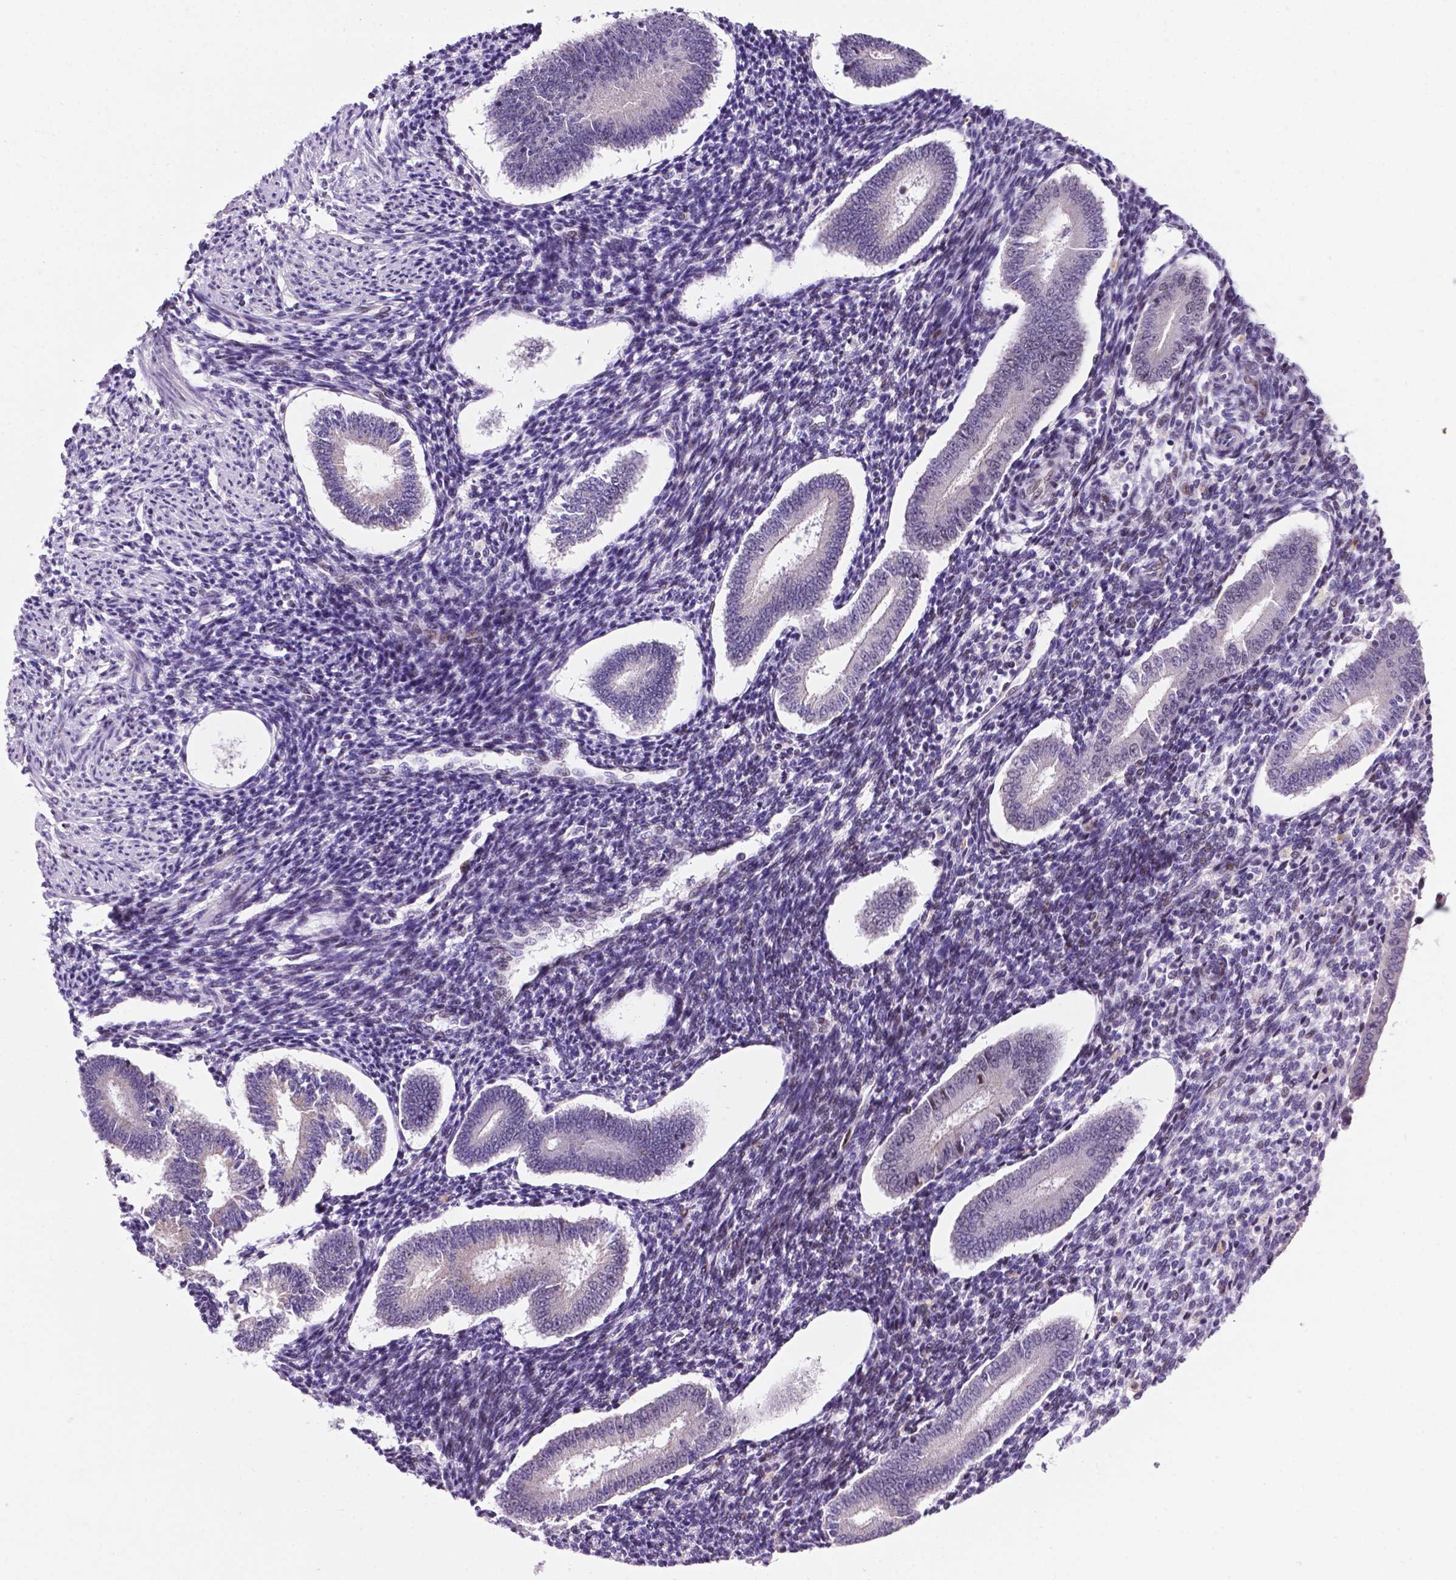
{"staining": {"intensity": "negative", "quantity": "none", "location": "none"}, "tissue": "endometrium", "cell_type": "Cells in endometrial stroma", "image_type": "normal", "snomed": [{"axis": "morphology", "description": "Normal tissue, NOS"}, {"axis": "topography", "description": "Endometrium"}], "caption": "An immunohistochemistry (IHC) micrograph of benign endometrium is shown. There is no staining in cells in endometrial stroma of endometrium.", "gene": "SMAD2", "patient": {"sex": "female", "age": 40}}